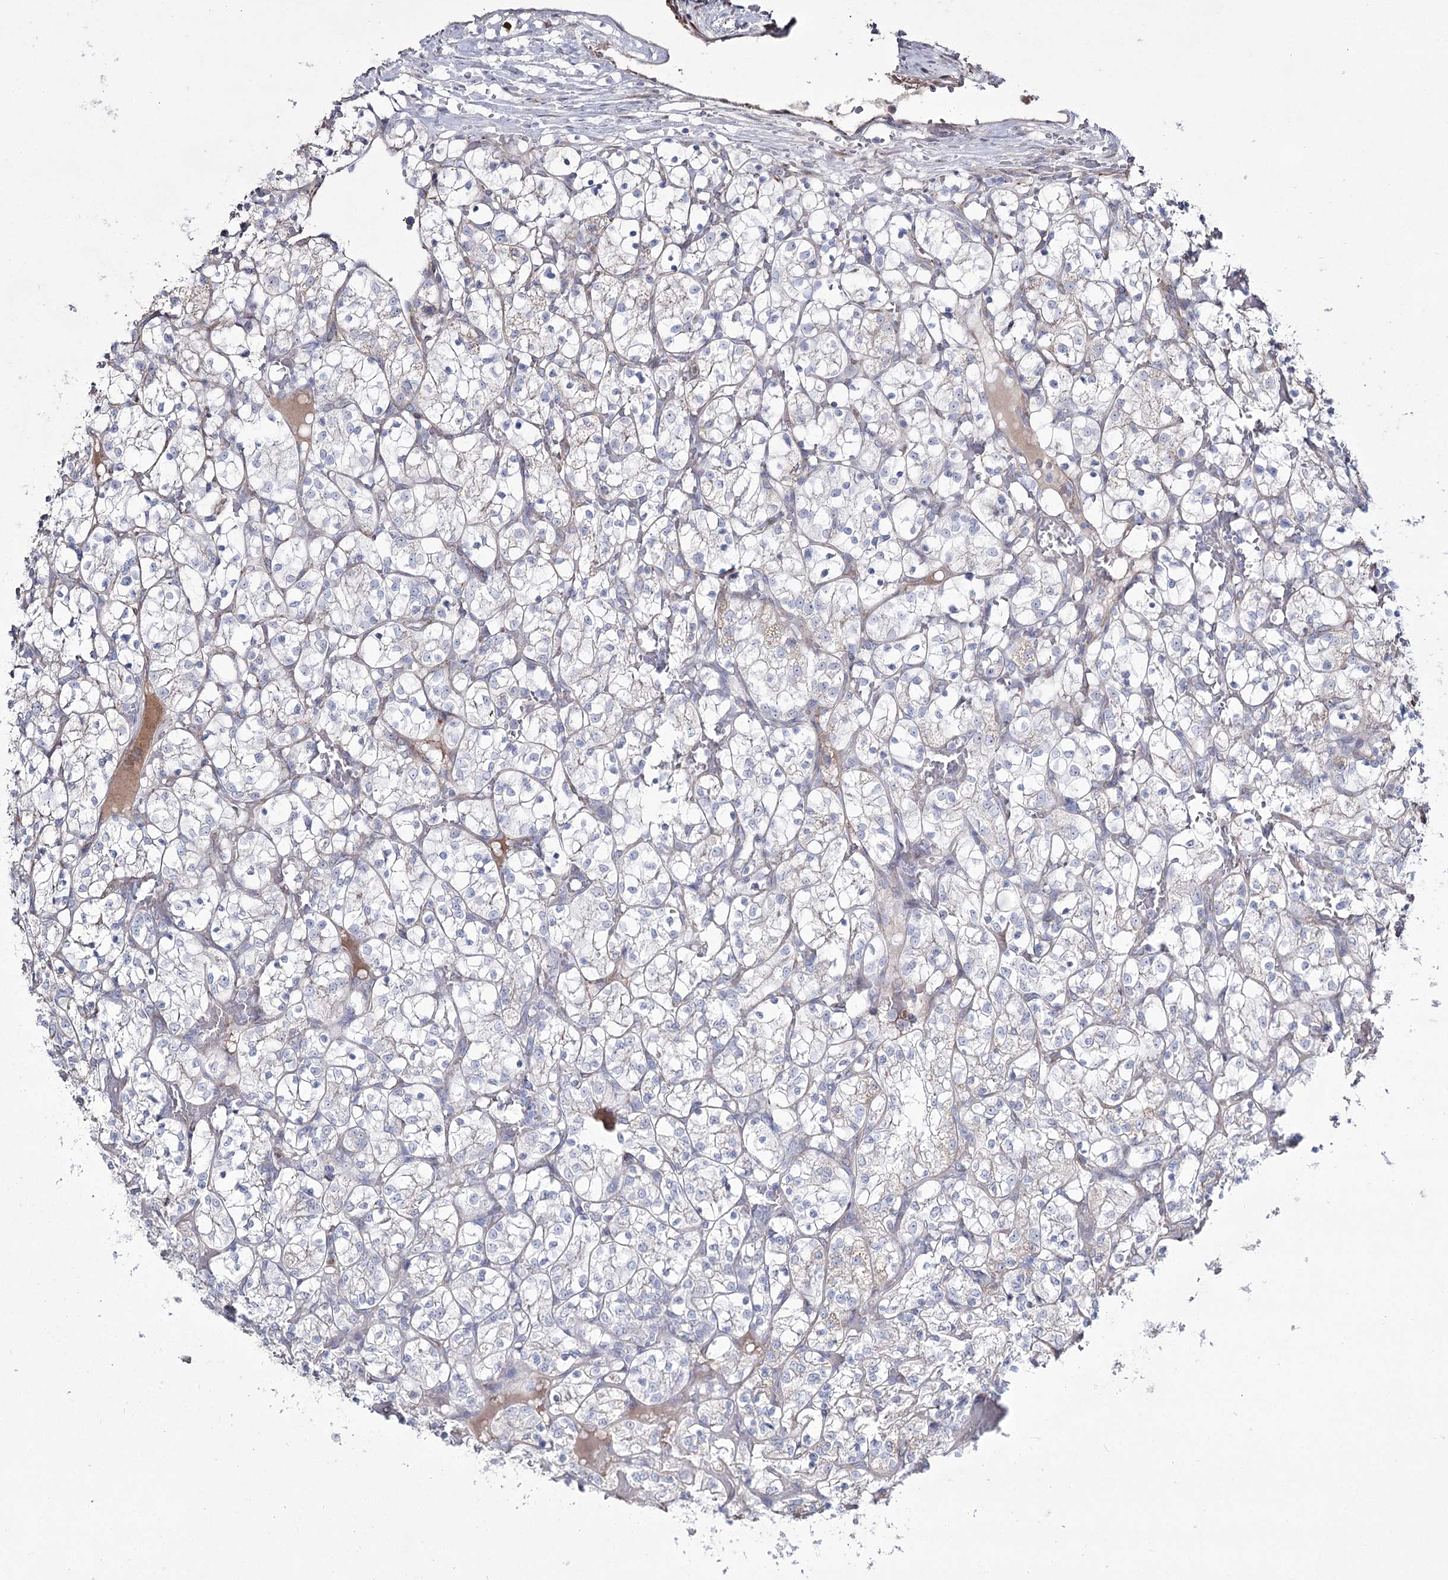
{"staining": {"intensity": "negative", "quantity": "none", "location": "none"}, "tissue": "renal cancer", "cell_type": "Tumor cells", "image_type": "cancer", "snomed": [{"axis": "morphology", "description": "Adenocarcinoma, NOS"}, {"axis": "topography", "description": "Kidney"}], "caption": "There is no significant positivity in tumor cells of renal cancer.", "gene": "ME3", "patient": {"sex": "female", "age": 69}}